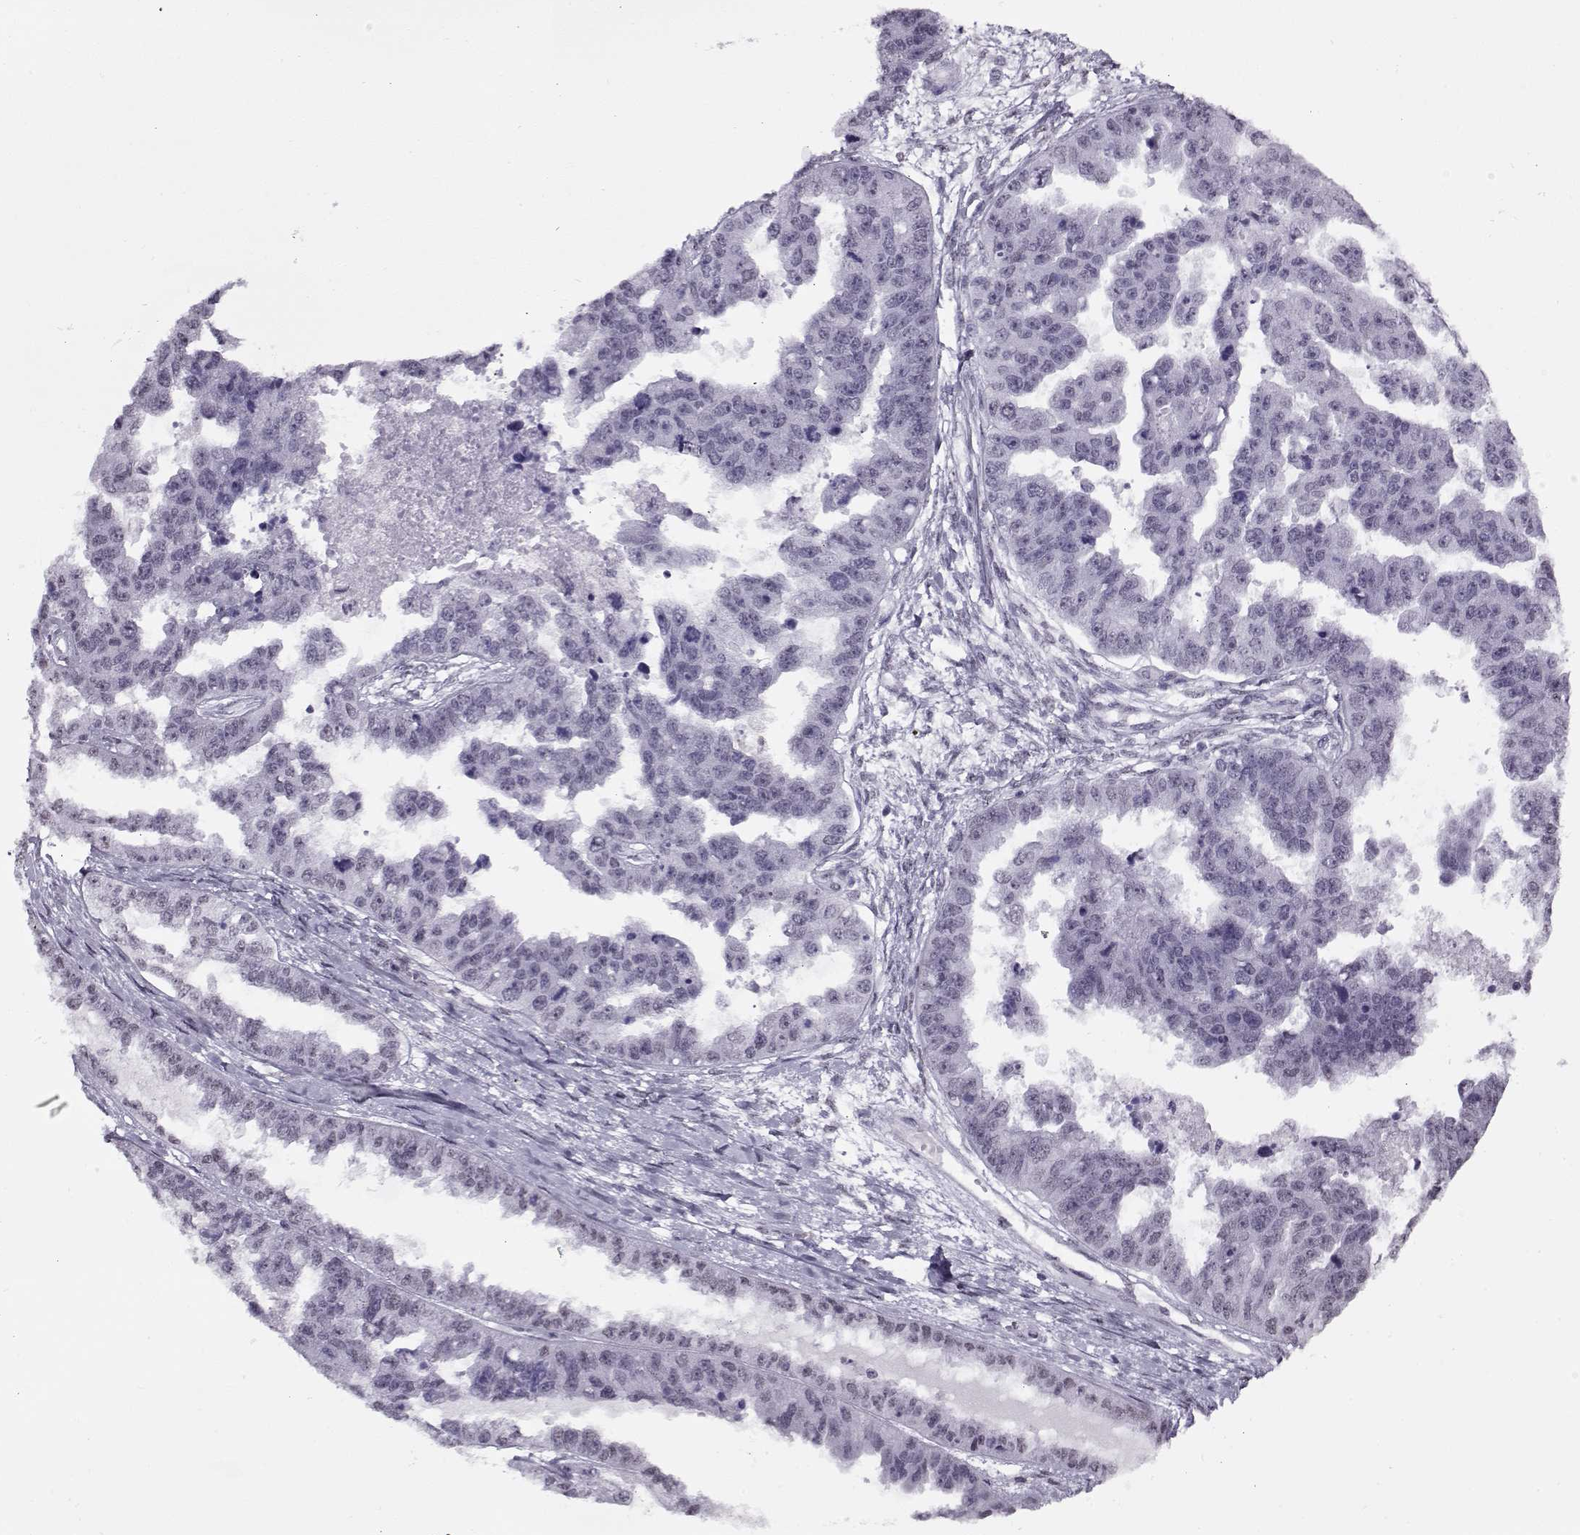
{"staining": {"intensity": "negative", "quantity": "none", "location": "none"}, "tissue": "ovarian cancer", "cell_type": "Tumor cells", "image_type": "cancer", "snomed": [{"axis": "morphology", "description": "Cystadenocarcinoma, serous, NOS"}, {"axis": "topography", "description": "Ovary"}], "caption": "IHC of human ovarian cancer shows no positivity in tumor cells.", "gene": "PRMT8", "patient": {"sex": "female", "age": 58}}